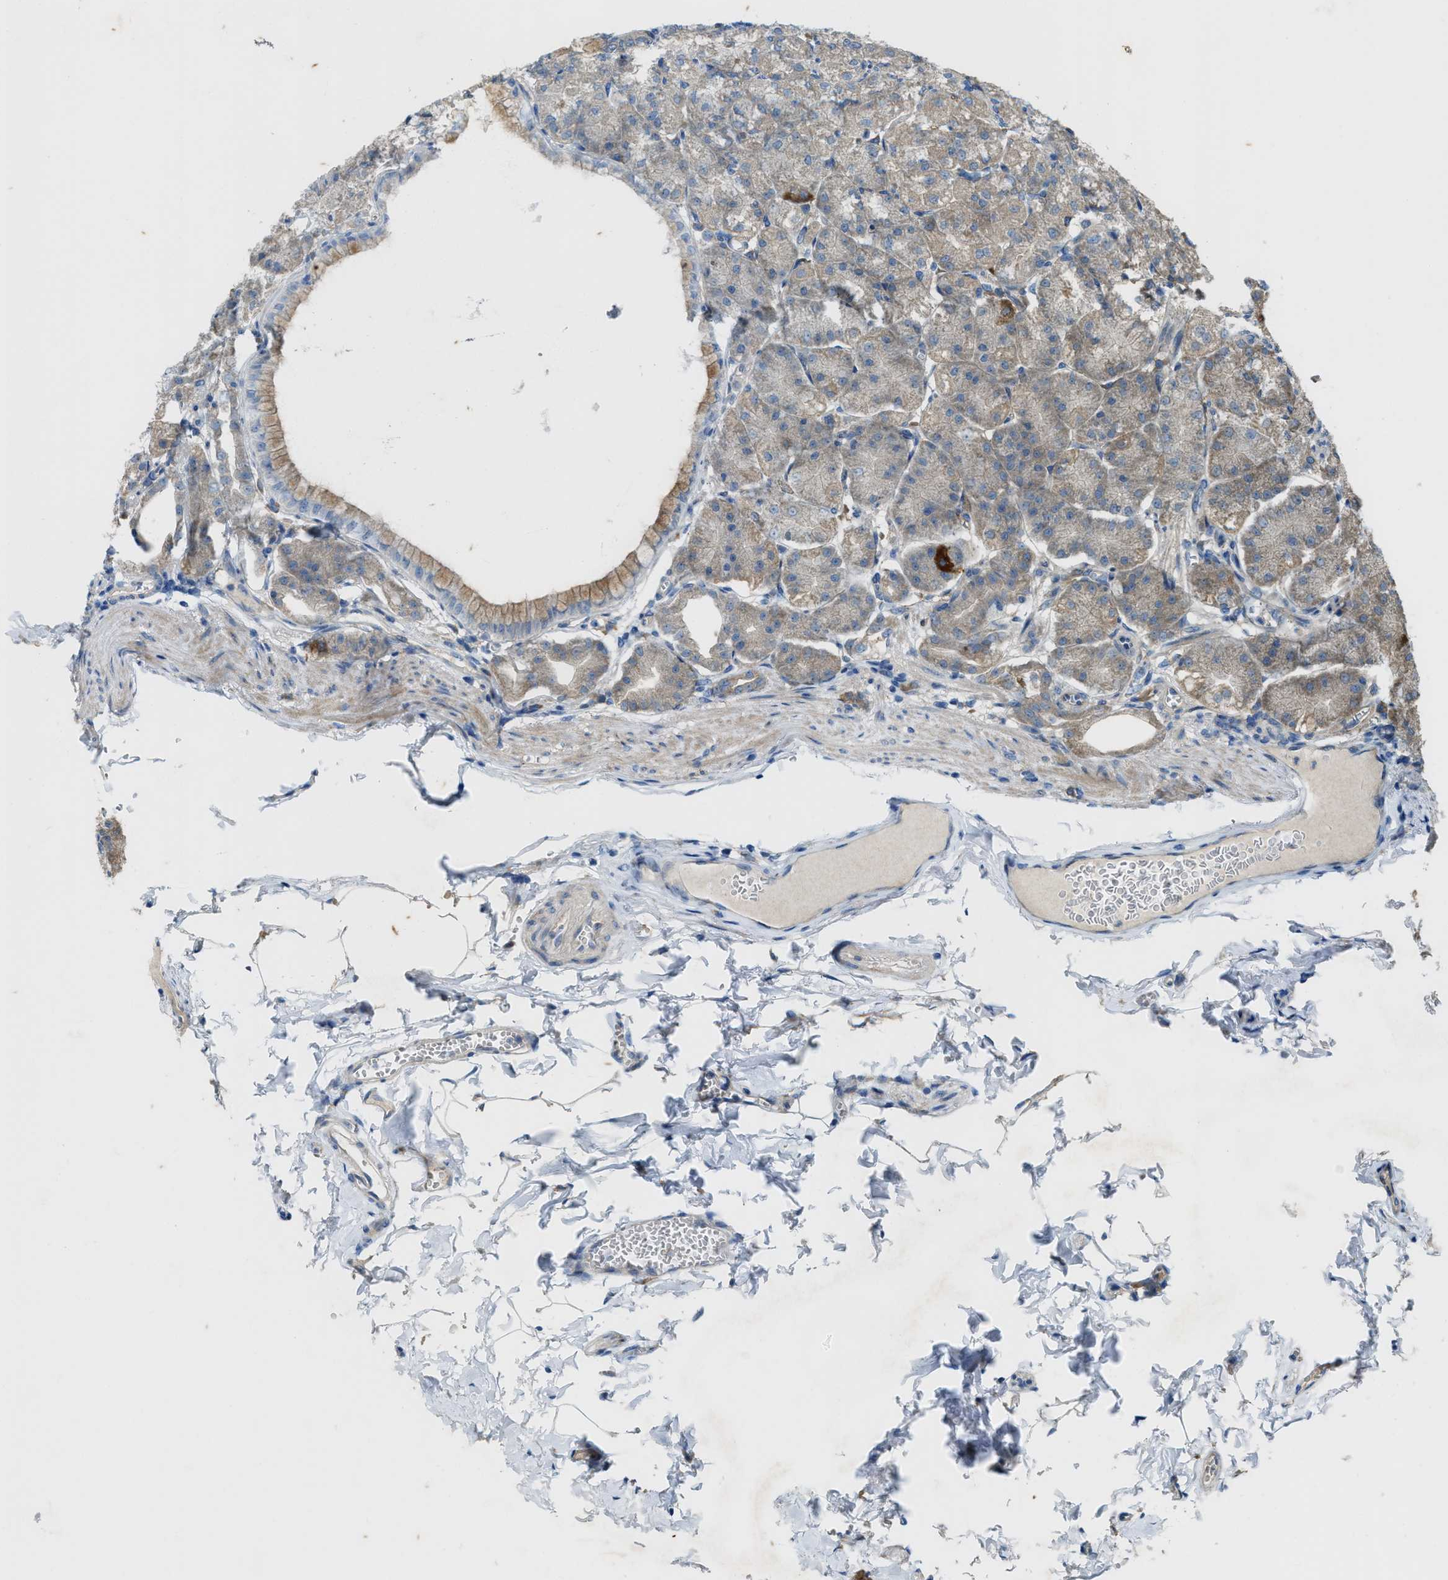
{"staining": {"intensity": "strong", "quantity": "25%-75%", "location": "cytoplasmic/membranous"}, "tissue": "stomach", "cell_type": "Glandular cells", "image_type": "normal", "snomed": [{"axis": "morphology", "description": "Normal tissue, NOS"}, {"axis": "topography", "description": "Stomach, lower"}], "caption": "Immunohistochemistry (DAB (3,3'-diaminobenzidine)) staining of normal human stomach shows strong cytoplasmic/membranous protein staining in approximately 25%-75% of glandular cells.", "gene": "LRRC72", "patient": {"sex": "male", "age": 71}}